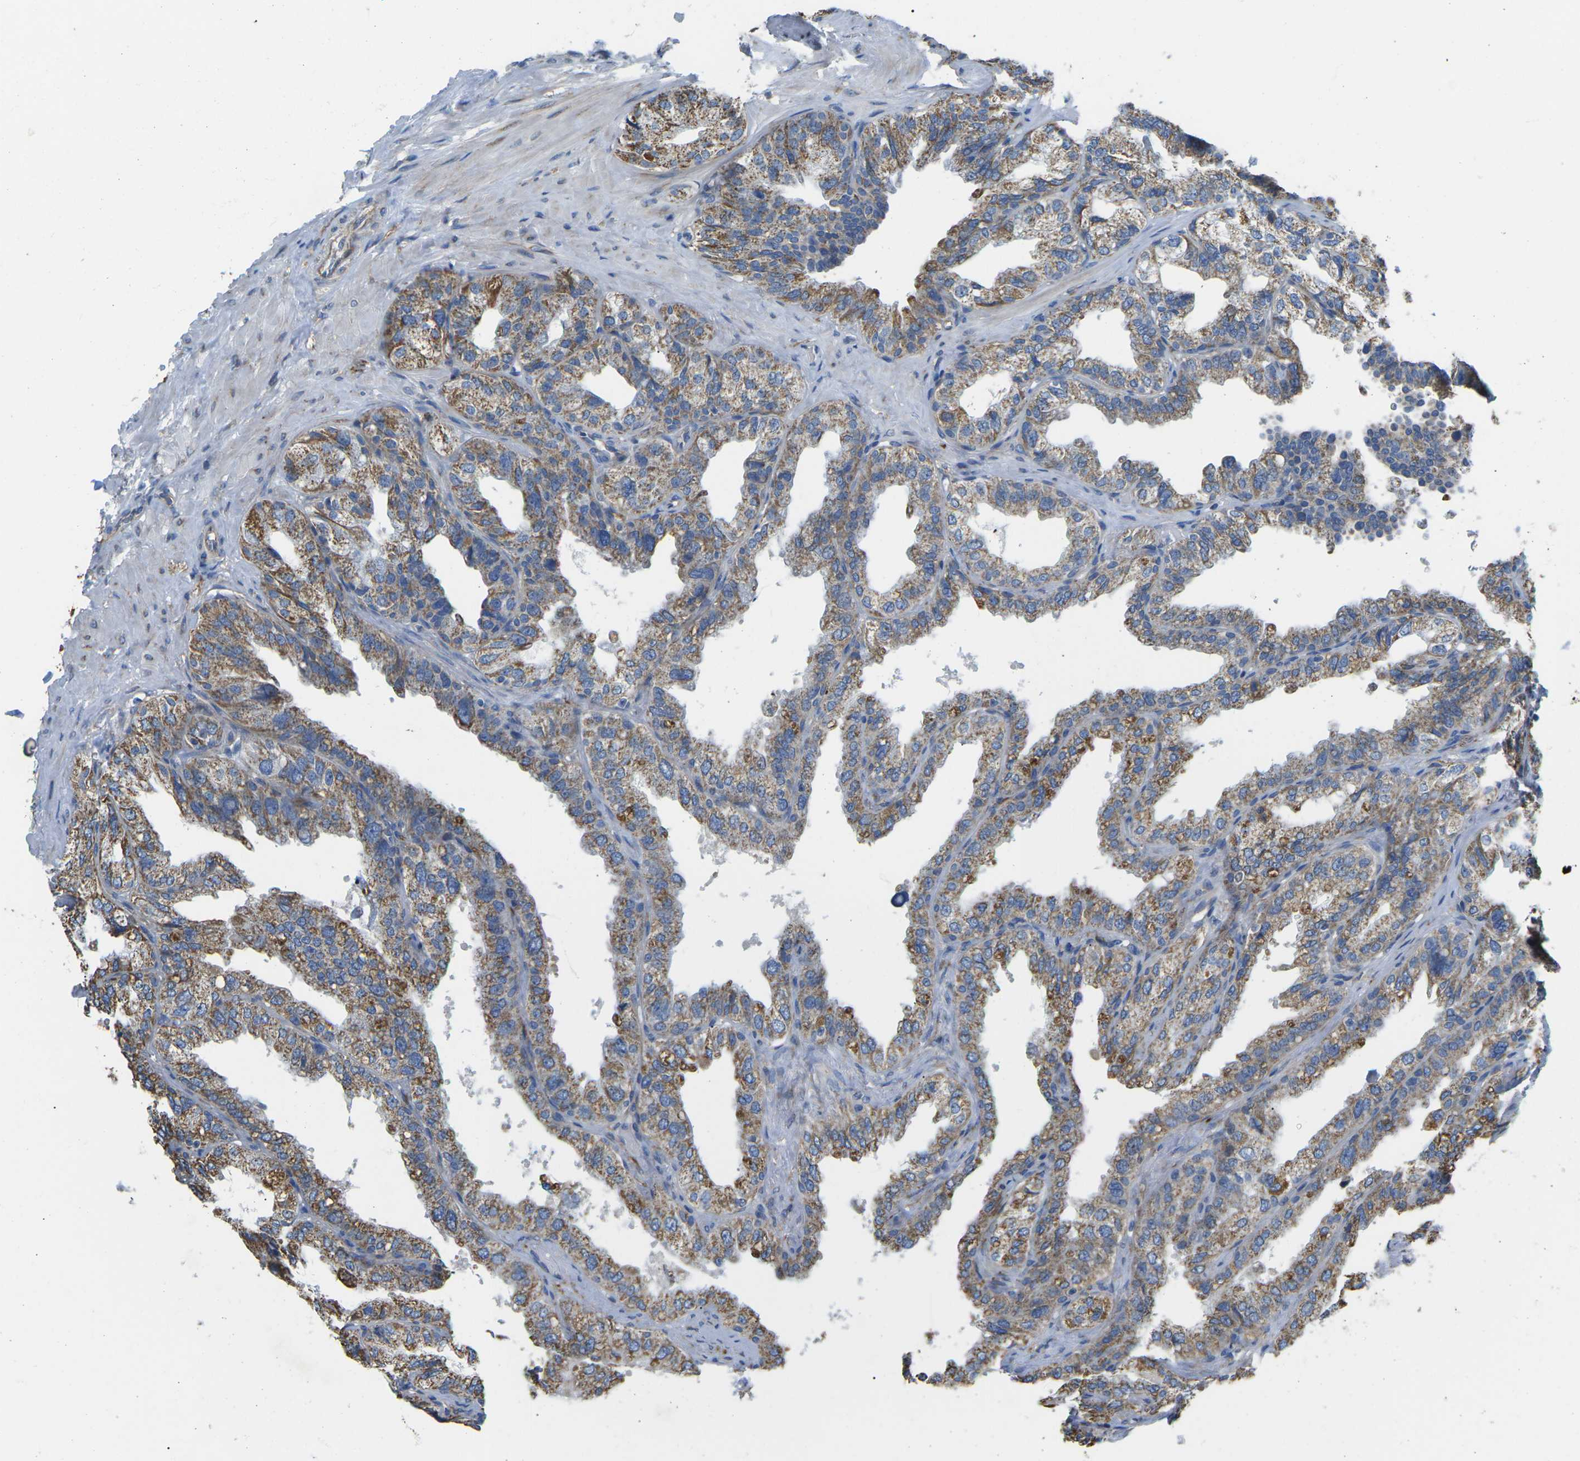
{"staining": {"intensity": "moderate", "quantity": ">75%", "location": "cytoplasmic/membranous"}, "tissue": "seminal vesicle", "cell_type": "Glandular cells", "image_type": "normal", "snomed": [{"axis": "morphology", "description": "Normal tissue, NOS"}, {"axis": "topography", "description": "Seminal veicle"}], "caption": "Glandular cells reveal medium levels of moderate cytoplasmic/membranous staining in about >75% of cells in normal human seminal vesicle.", "gene": "TMEFF2", "patient": {"sex": "male", "age": 68}}